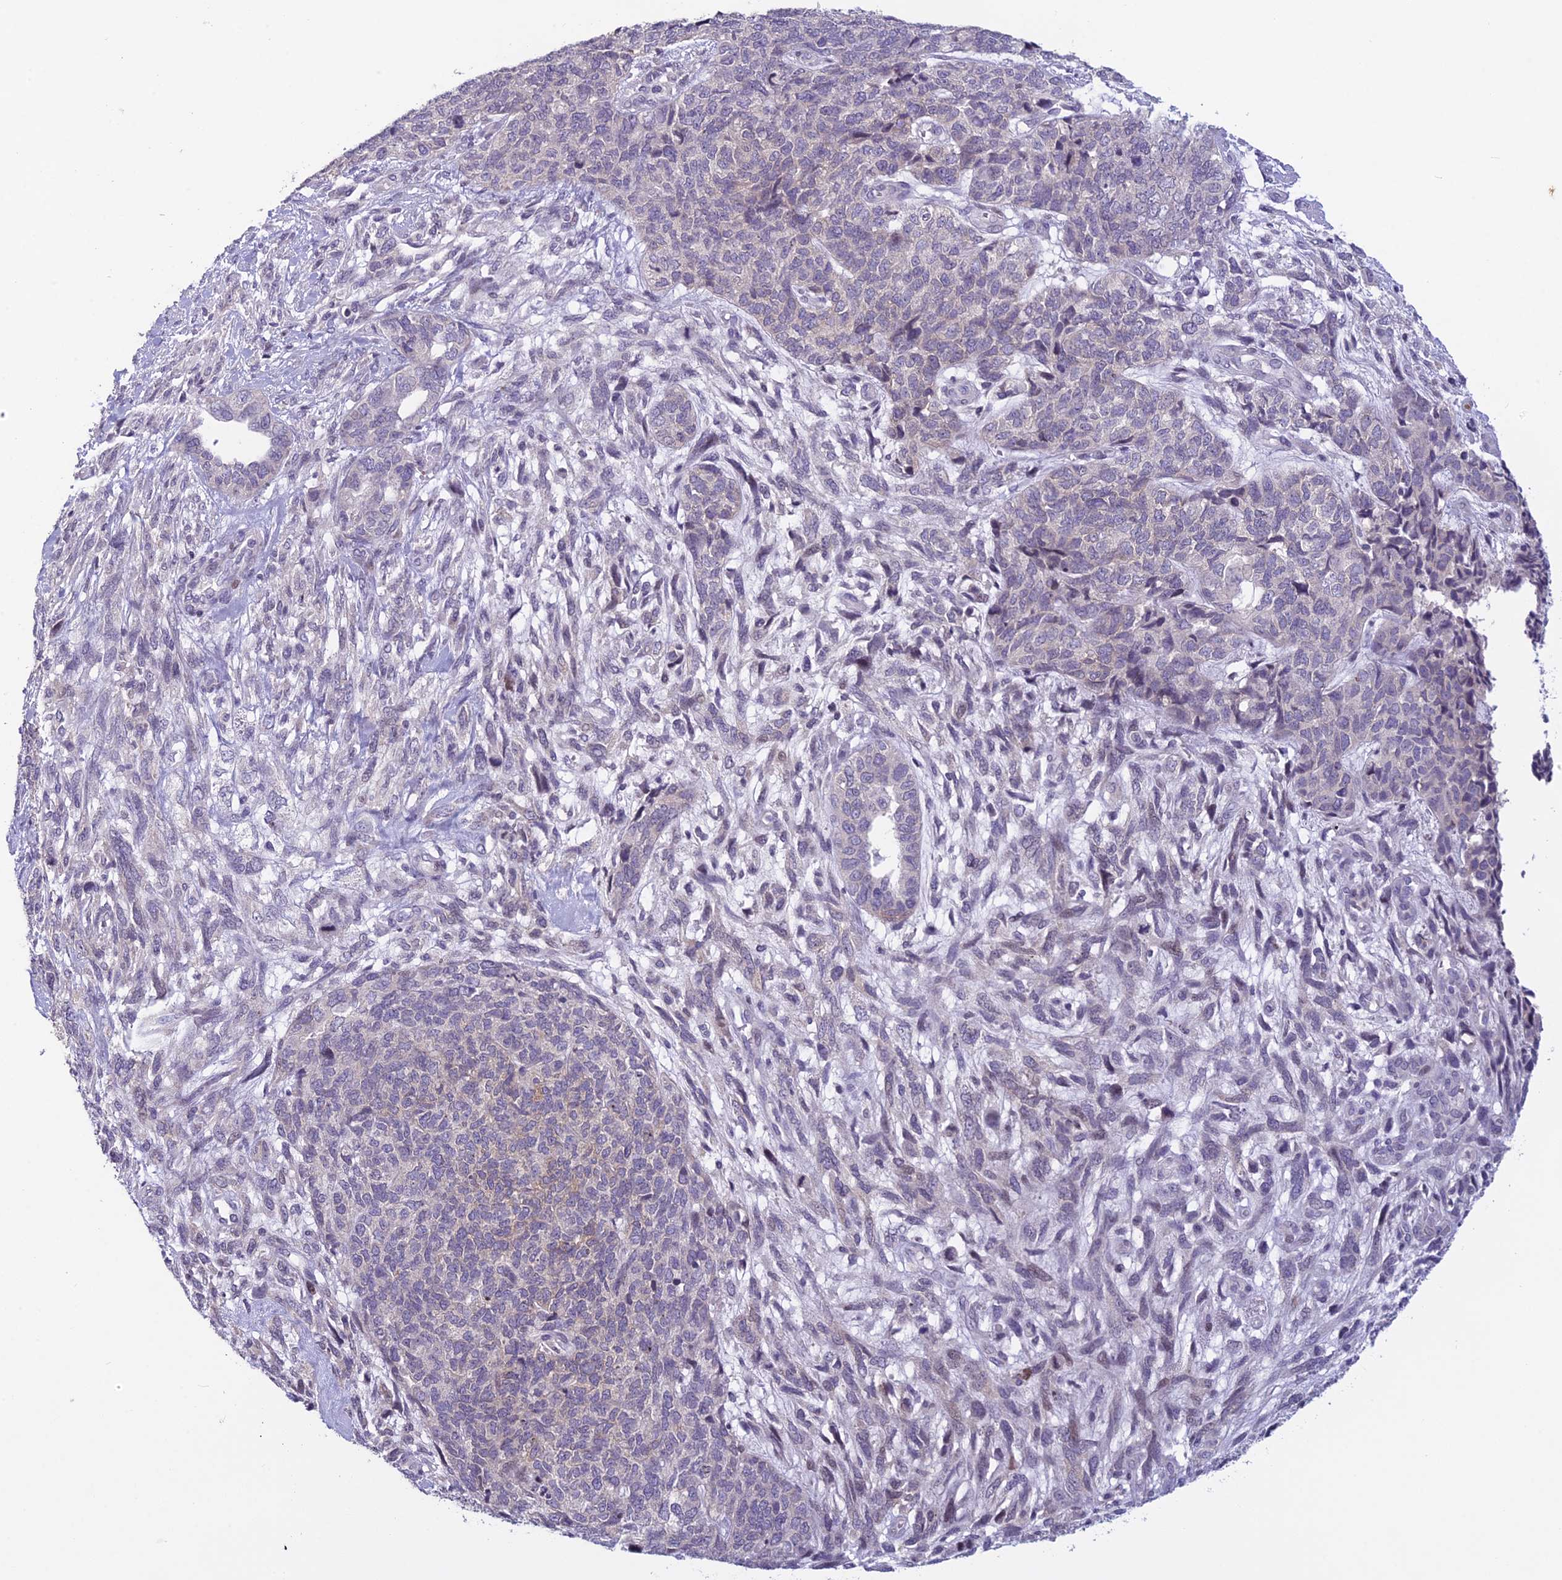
{"staining": {"intensity": "negative", "quantity": "none", "location": "none"}, "tissue": "cervical cancer", "cell_type": "Tumor cells", "image_type": "cancer", "snomed": [{"axis": "morphology", "description": "Squamous cell carcinoma, NOS"}, {"axis": "topography", "description": "Cervix"}], "caption": "Photomicrograph shows no protein positivity in tumor cells of cervical squamous cell carcinoma tissue.", "gene": "TMEM134", "patient": {"sex": "female", "age": 63}}